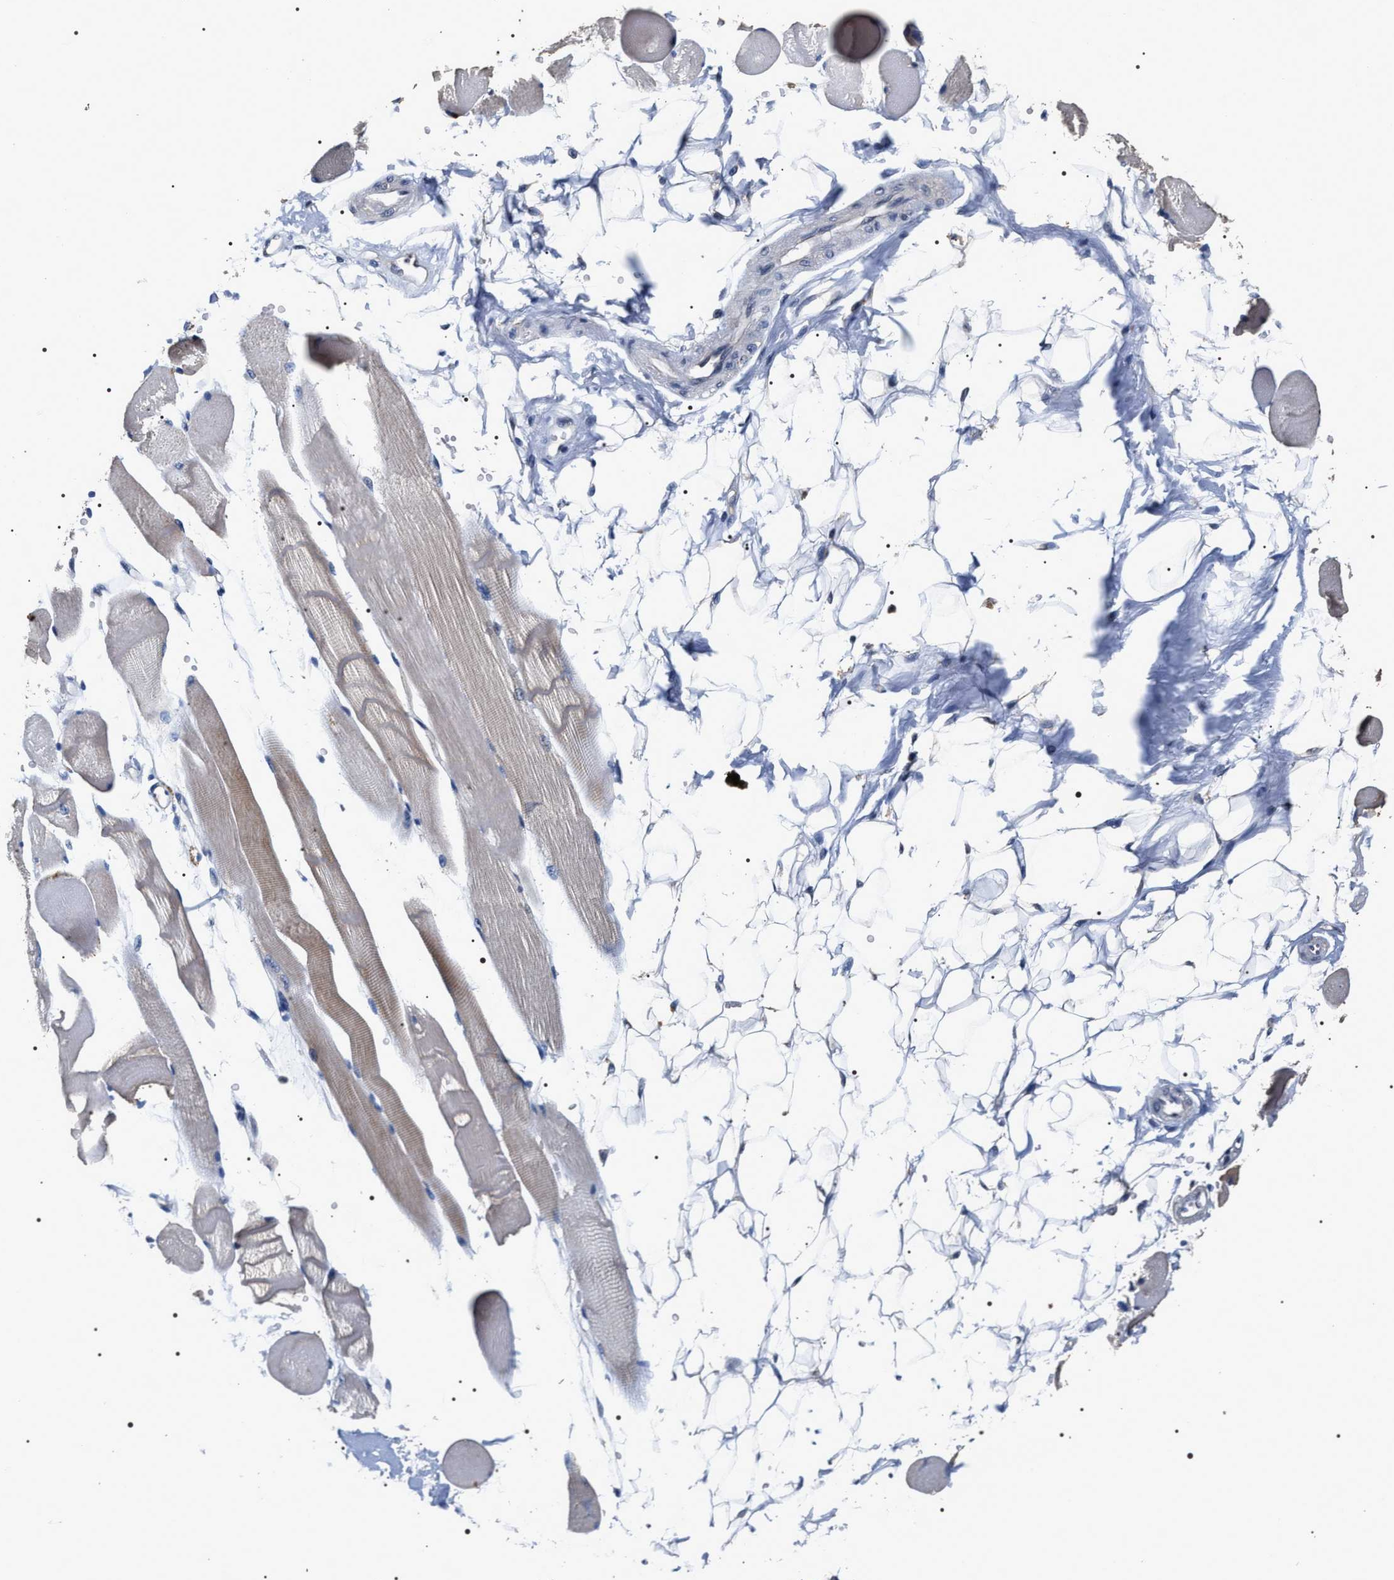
{"staining": {"intensity": "weak", "quantity": "25%-75%", "location": "cytoplasmic/membranous"}, "tissue": "skeletal muscle", "cell_type": "Myocytes", "image_type": "normal", "snomed": [{"axis": "morphology", "description": "Normal tissue, NOS"}, {"axis": "topography", "description": "Skeletal muscle"}, {"axis": "topography", "description": "Peripheral nerve tissue"}], "caption": "Immunohistochemical staining of benign human skeletal muscle shows weak cytoplasmic/membranous protein staining in approximately 25%-75% of myocytes. (DAB (3,3'-diaminobenzidine) IHC with brightfield microscopy, high magnification).", "gene": "UPF3A", "patient": {"sex": "female", "age": 84}}